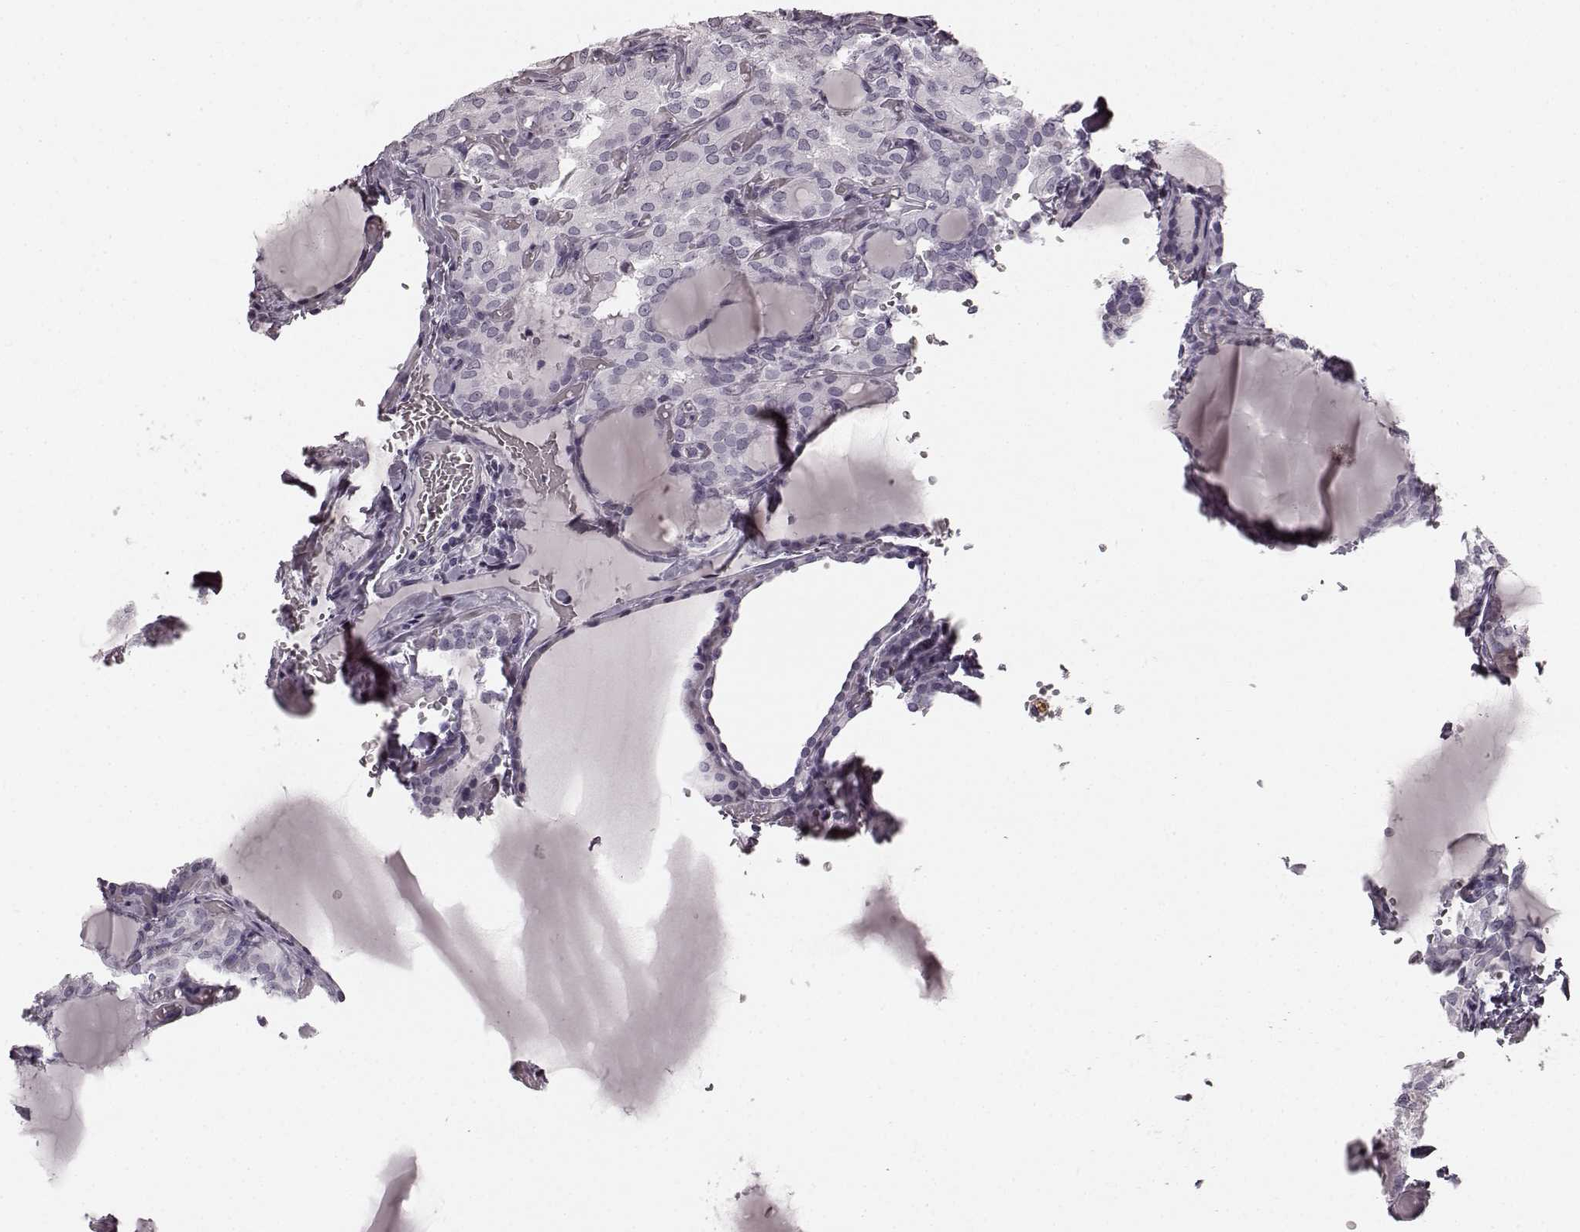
{"staining": {"intensity": "negative", "quantity": "none", "location": "none"}, "tissue": "thyroid cancer", "cell_type": "Tumor cells", "image_type": "cancer", "snomed": [{"axis": "morphology", "description": "Papillary adenocarcinoma, NOS"}, {"axis": "topography", "description": "Thyroid gland"}], "caption": "Tumor cells are negative for brown protein staining in thyroid cancer. The staining is performed using DAB brown chromogen with nuclei counter-stained in using hematoxylin.", "gene": "TMPRSS15", "patient": {"sex": "male", "age": 20}}